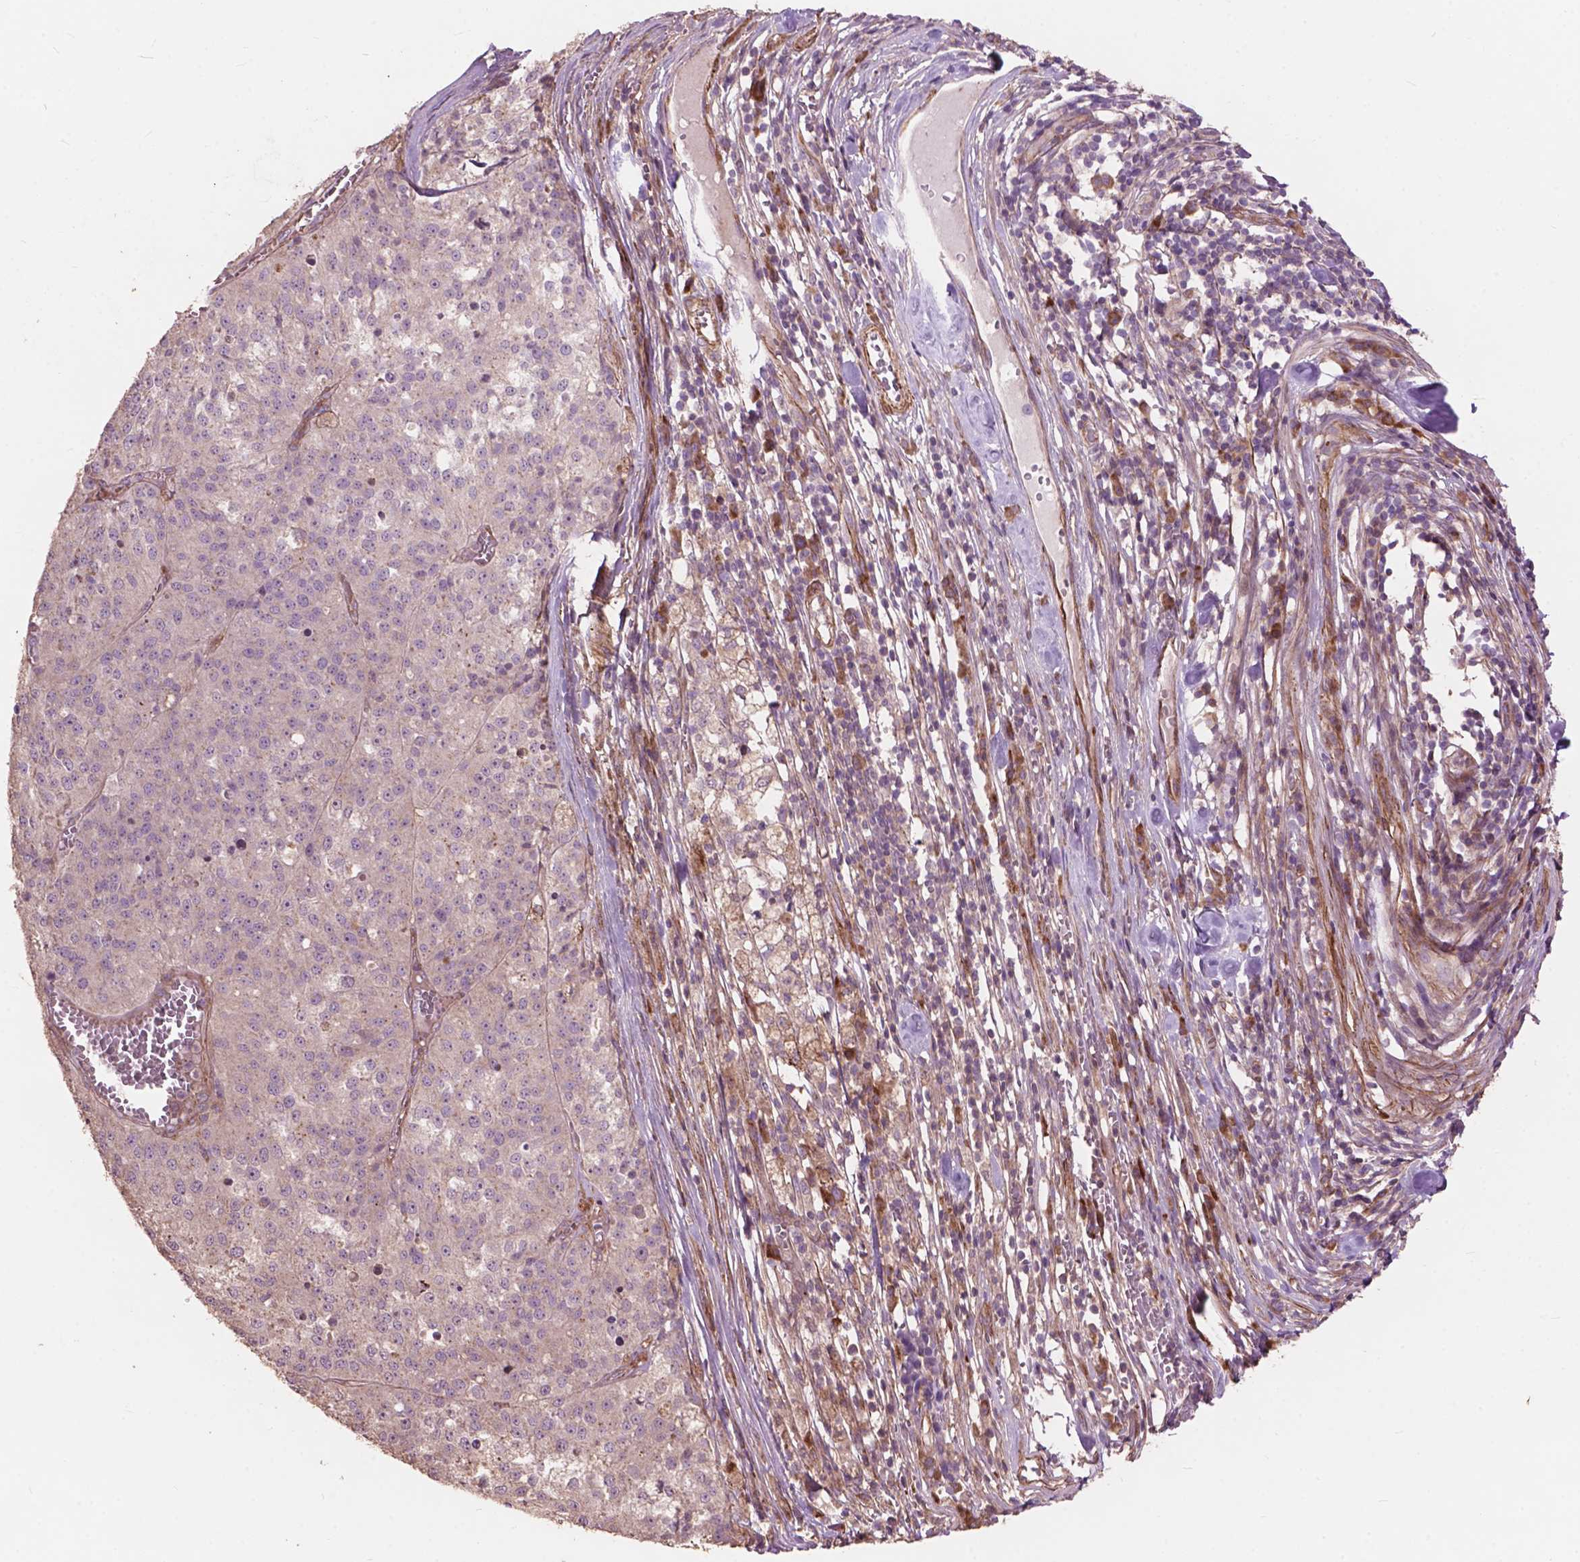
{"staining": {"intensity": "negative", "quantity": "none", "location": "none"}, "tissue": "melanoma", "cell_type": "Tumor cells", "image_type": "cancer", "snomed": [{"axis": "morphology", "description": "Malignant melanoma, Metastatic site"}, {"axis": "topography", "description": "Lymph node"}], "caption": "This is an immunohistochemistry (IHC) photomicrograph of human malignant melanoma (metastatic site). There is no positivity in tumor cells.", "gene": "FNIP1", "patient": {"sex": "female", "age": 64}}